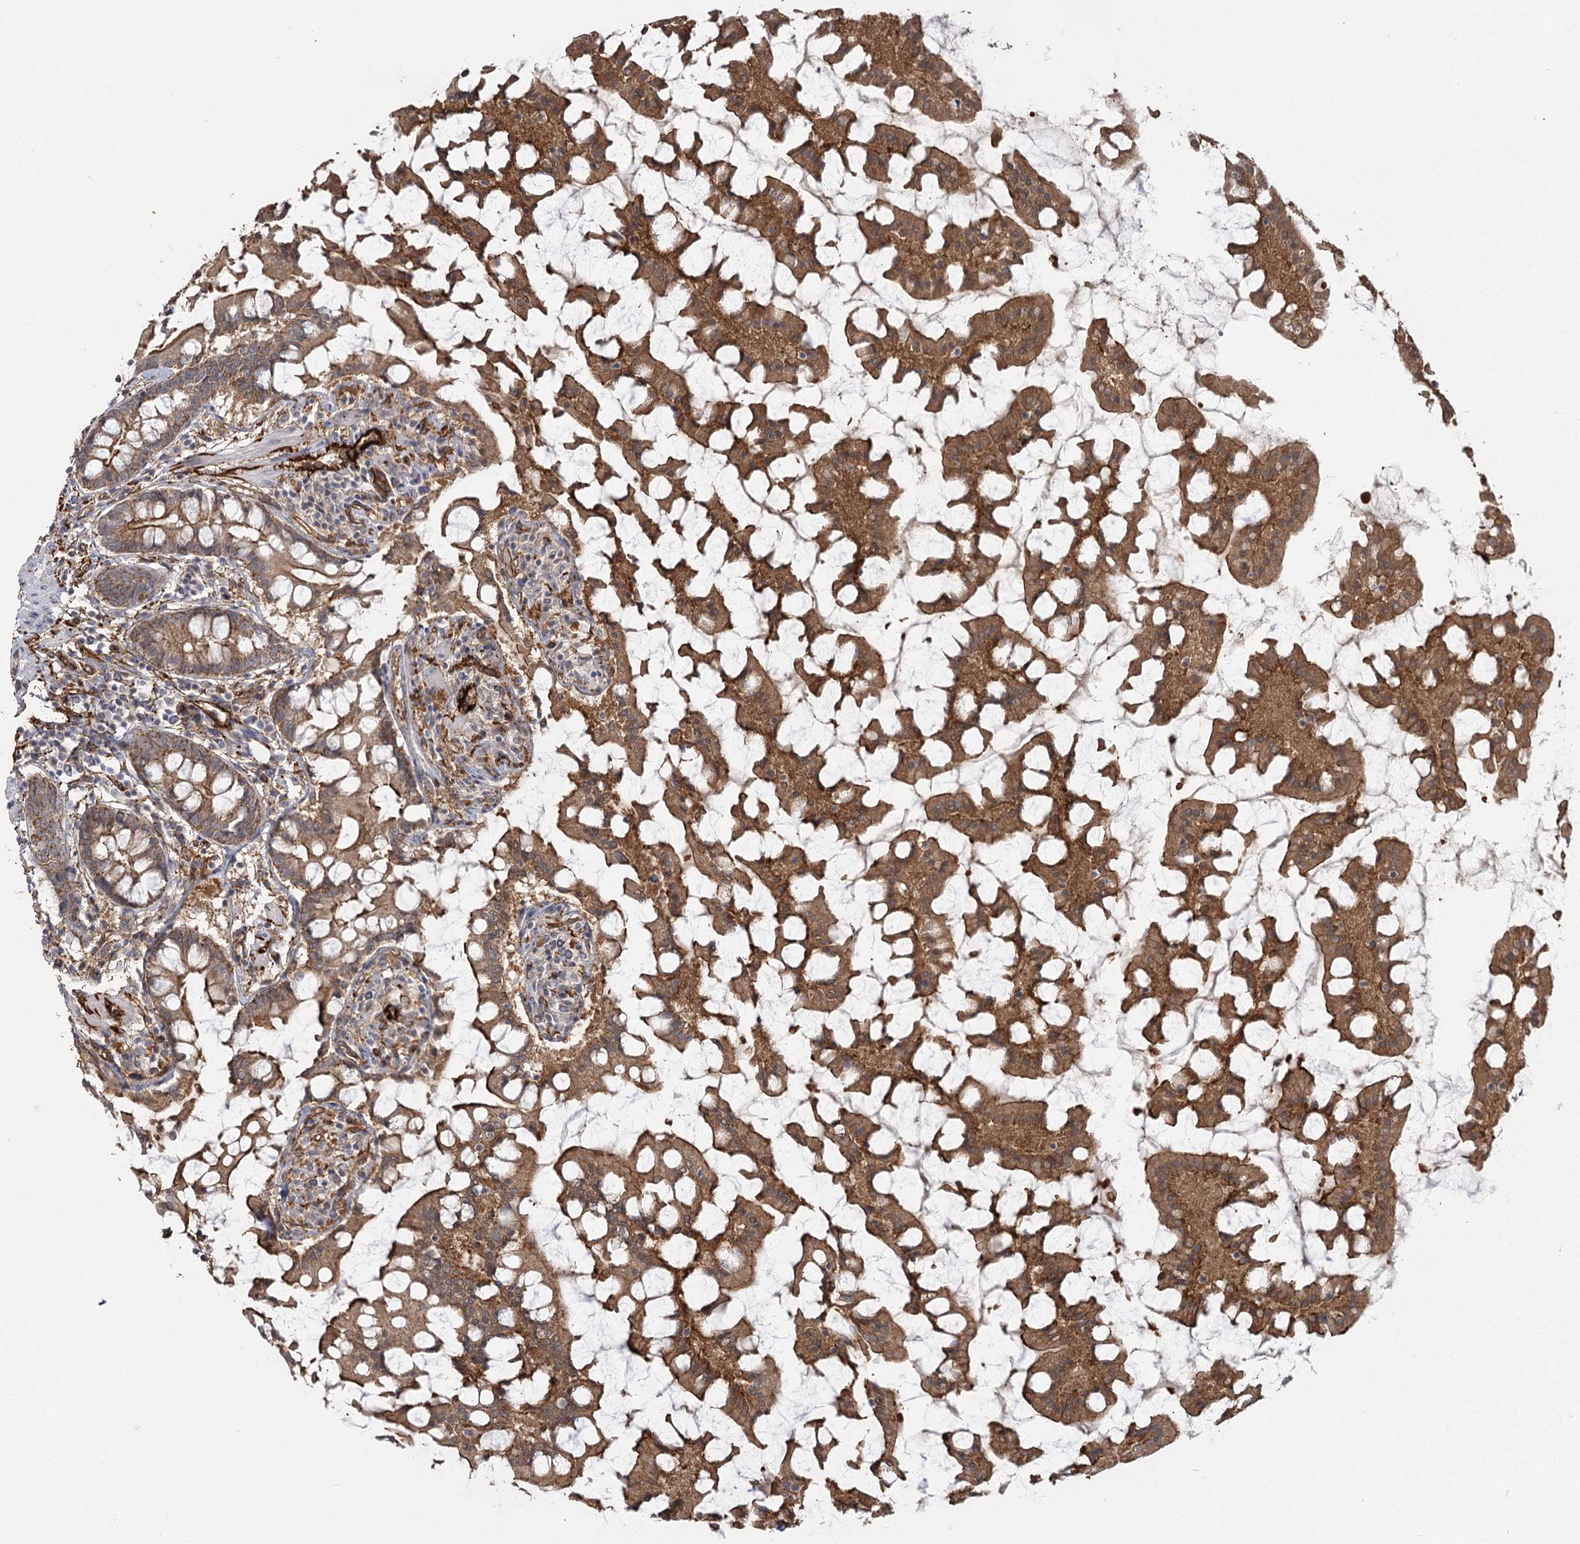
{"staining": {"intensity": "moderate", "quantity": ">75%", "location": "cytoplasmic/membranous"}, "tissue": "small intestine", "cell_type": "Glandular cells", "image_type": "normal", "snomed": [{"axis": "morphology", "description": "Normal tissue, NOS"}, {"axis": "topography", "description": "Small intestine"}], "caption": "High-magnification brightfield microscopy of normal small intestine stained with DAB (3,3'-diaminobenzidine) (brown) and counterstained with hematoxylin (blue). glandular cells exhibit moderate cytoplasmic/membranous positivity is appreciated in approximately>75% of cells.", "gene": "RPP14", "patient": {"sex": "male", "age": 41}}